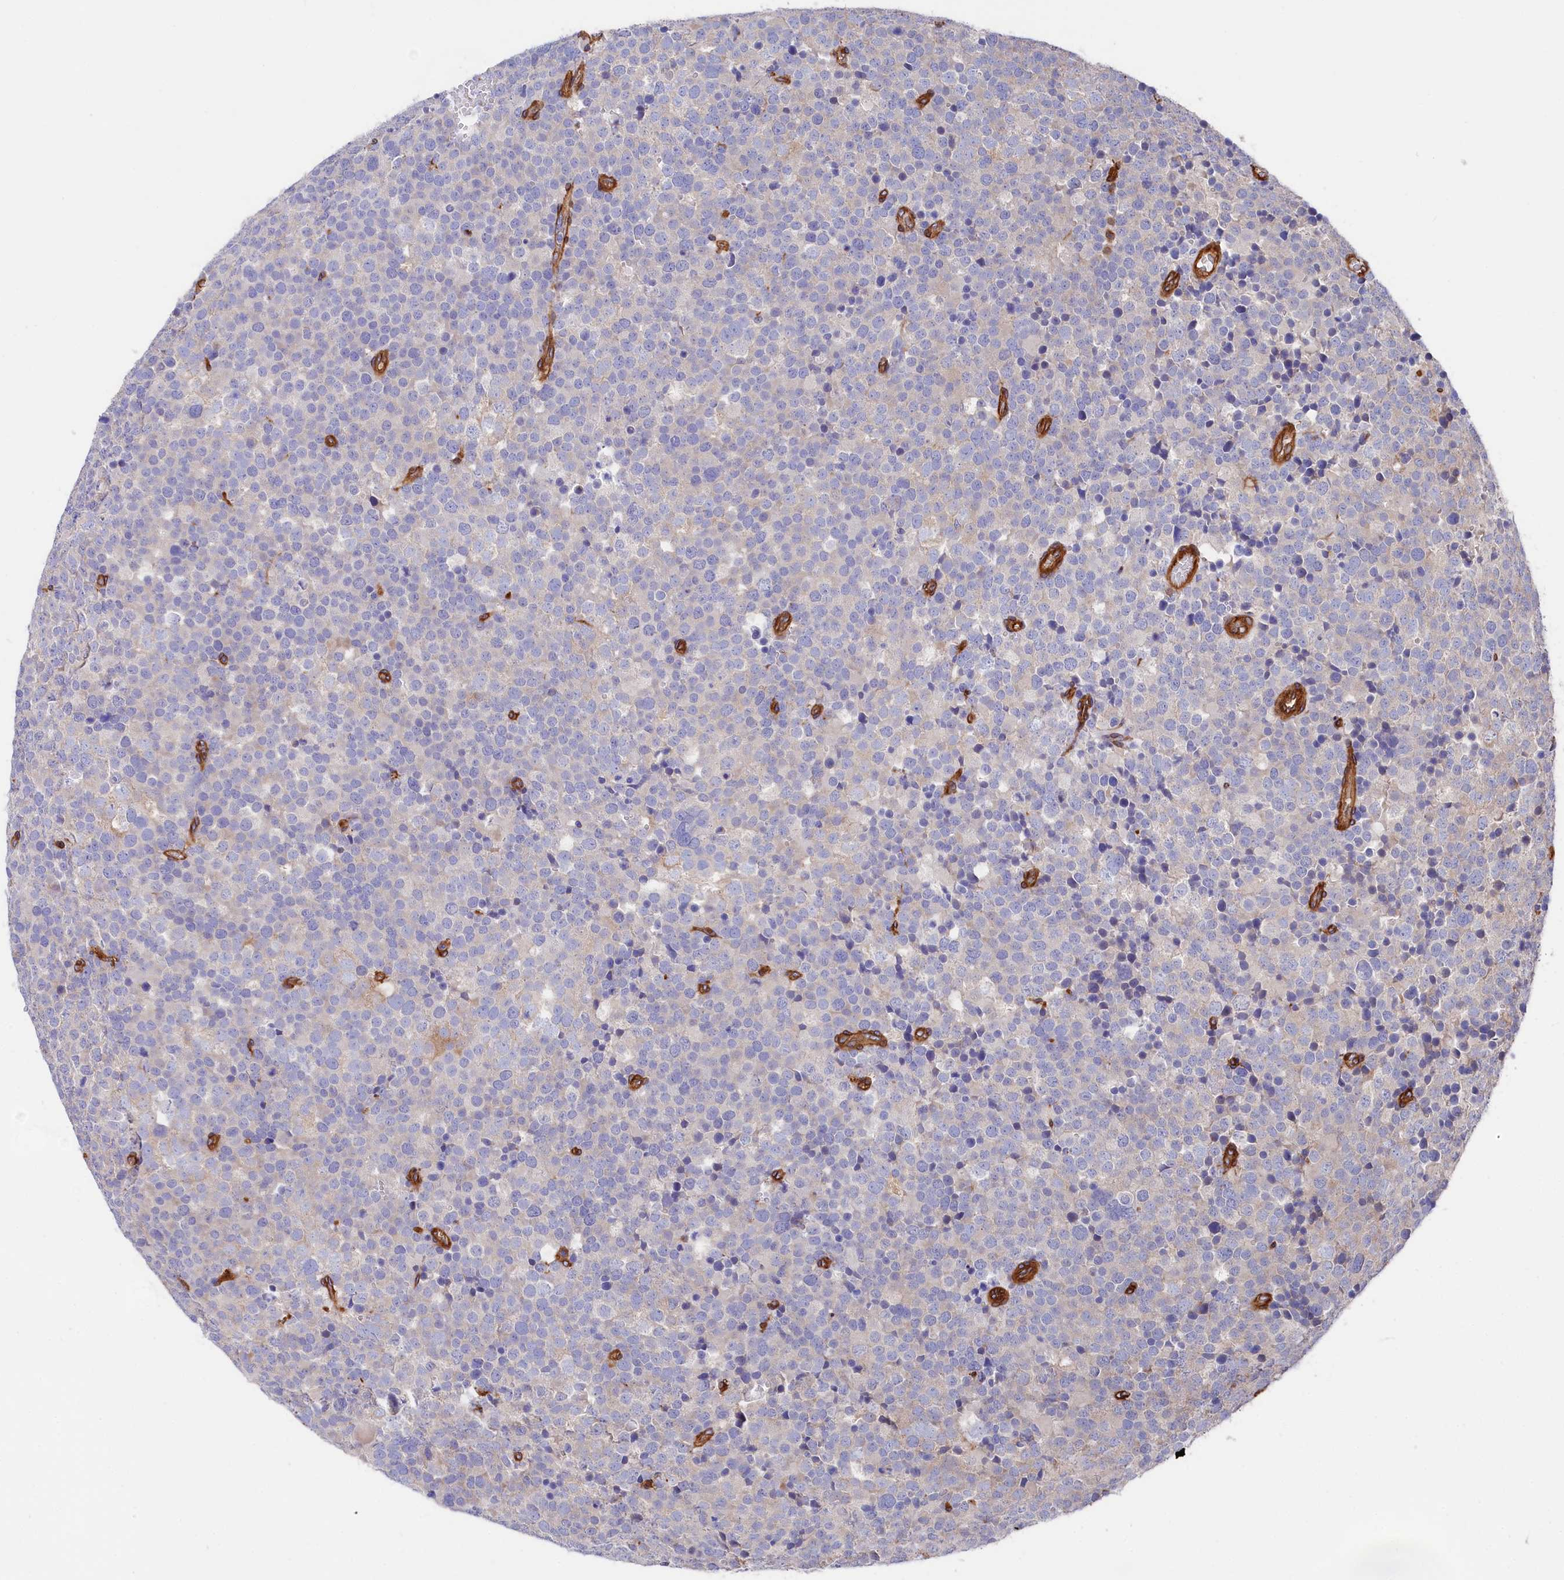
{"staining": {"intensity": "negative", "quantity": "none", "location": "none"}, "tissue": "testis cancer", "cell_type": "Tumor cells", "image_type": "cancer", "snomed": [{"axis": "morphology", "description": "Seminoma, NOS"}, {"axis": "topography", "description": "Testis"}], "caption": "A high-resolution photomicrograph shows IHC staining of testis cancer, which exhibits no significant positivity in tumor cells.", "gene": "TNKS1BP1", "patient": {"sex": "male", "age": 71}}